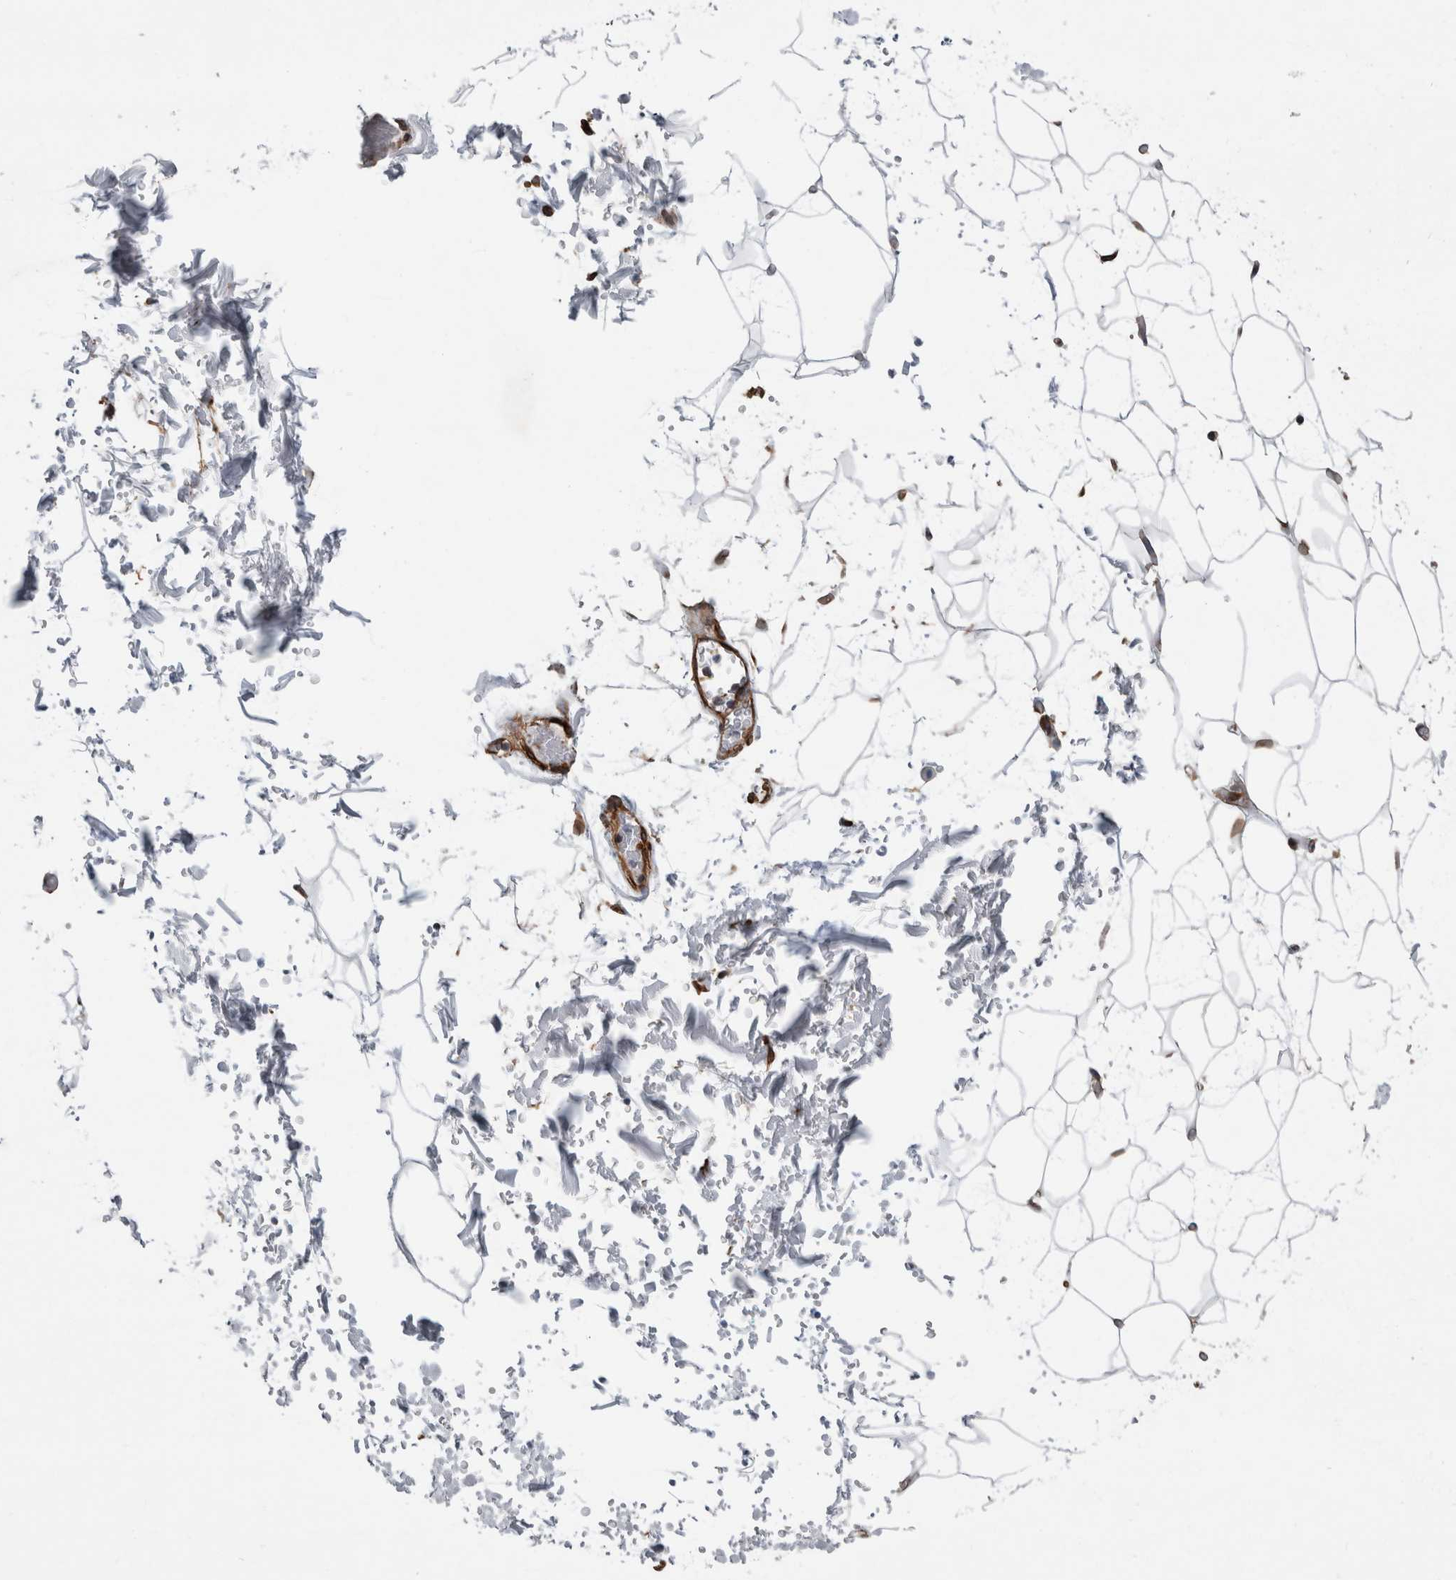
{"staining": {"intensity": "strong", "quantity": ">75%", "location": "cytoplasmic/membranous"}, "tissue": "adipose tissue", "cell_type": "Adipocytes", "image_type": "normal", "snomed": [{"axis": "morphology", "description": "Normal tissue, NOS"}, {"axis": "topography", "description": "Soft tissue"}], "caption": "DAB (3,3'-diaminobenzidine) immunohistochemical staining of benign human adipose tissue demonstrates strong cytoplasmic/membranous protein staining in approximately >75% of adipocytes. (IHC, brightfield microscopy, high magnification).", "gene": "PLEC", "patient": {"sex": "male", "age": 72}}